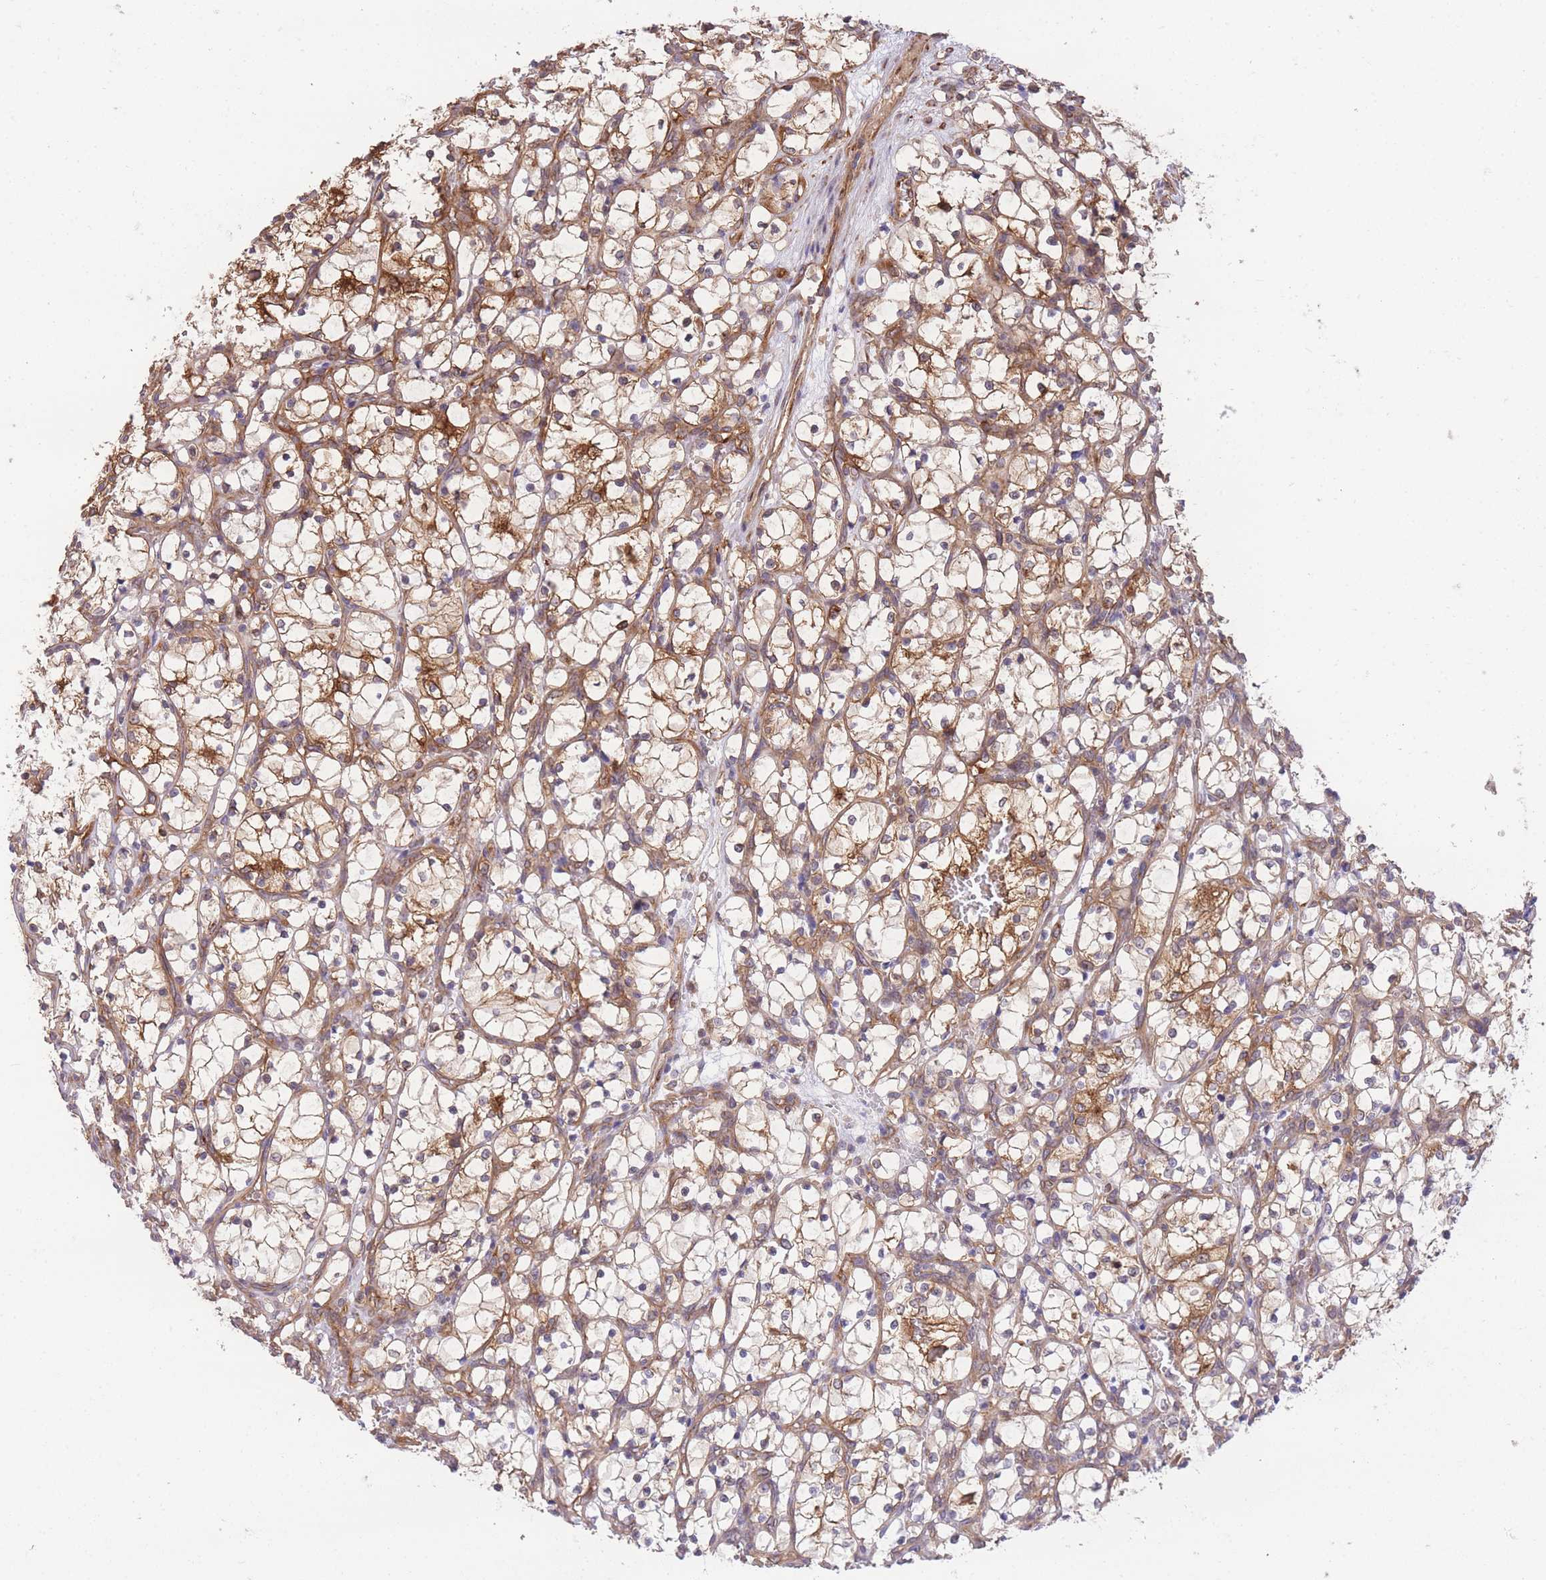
{"staining": {"intensity": "moderate", "quantity": ">75%", "location": "cytoplasmic/membranous"}, "tissue": "renal cancer", "cell_type": "Tumor cells", "image_type": "cancer", "snomed": [{"axis": "morphology", "description": "Adenocarcinoma, NOS"}, {"axis": "topography", "description": "Kidney"}], "caption": "Immunohistochemical staining of renal adenocarcinoma displays medium levels of moderate cytoplasmic/membranous protein expression in approximately >75% of tumor cells.", "gene": "EXOSC8", "patient": {"sex": "female", "age": 69}}